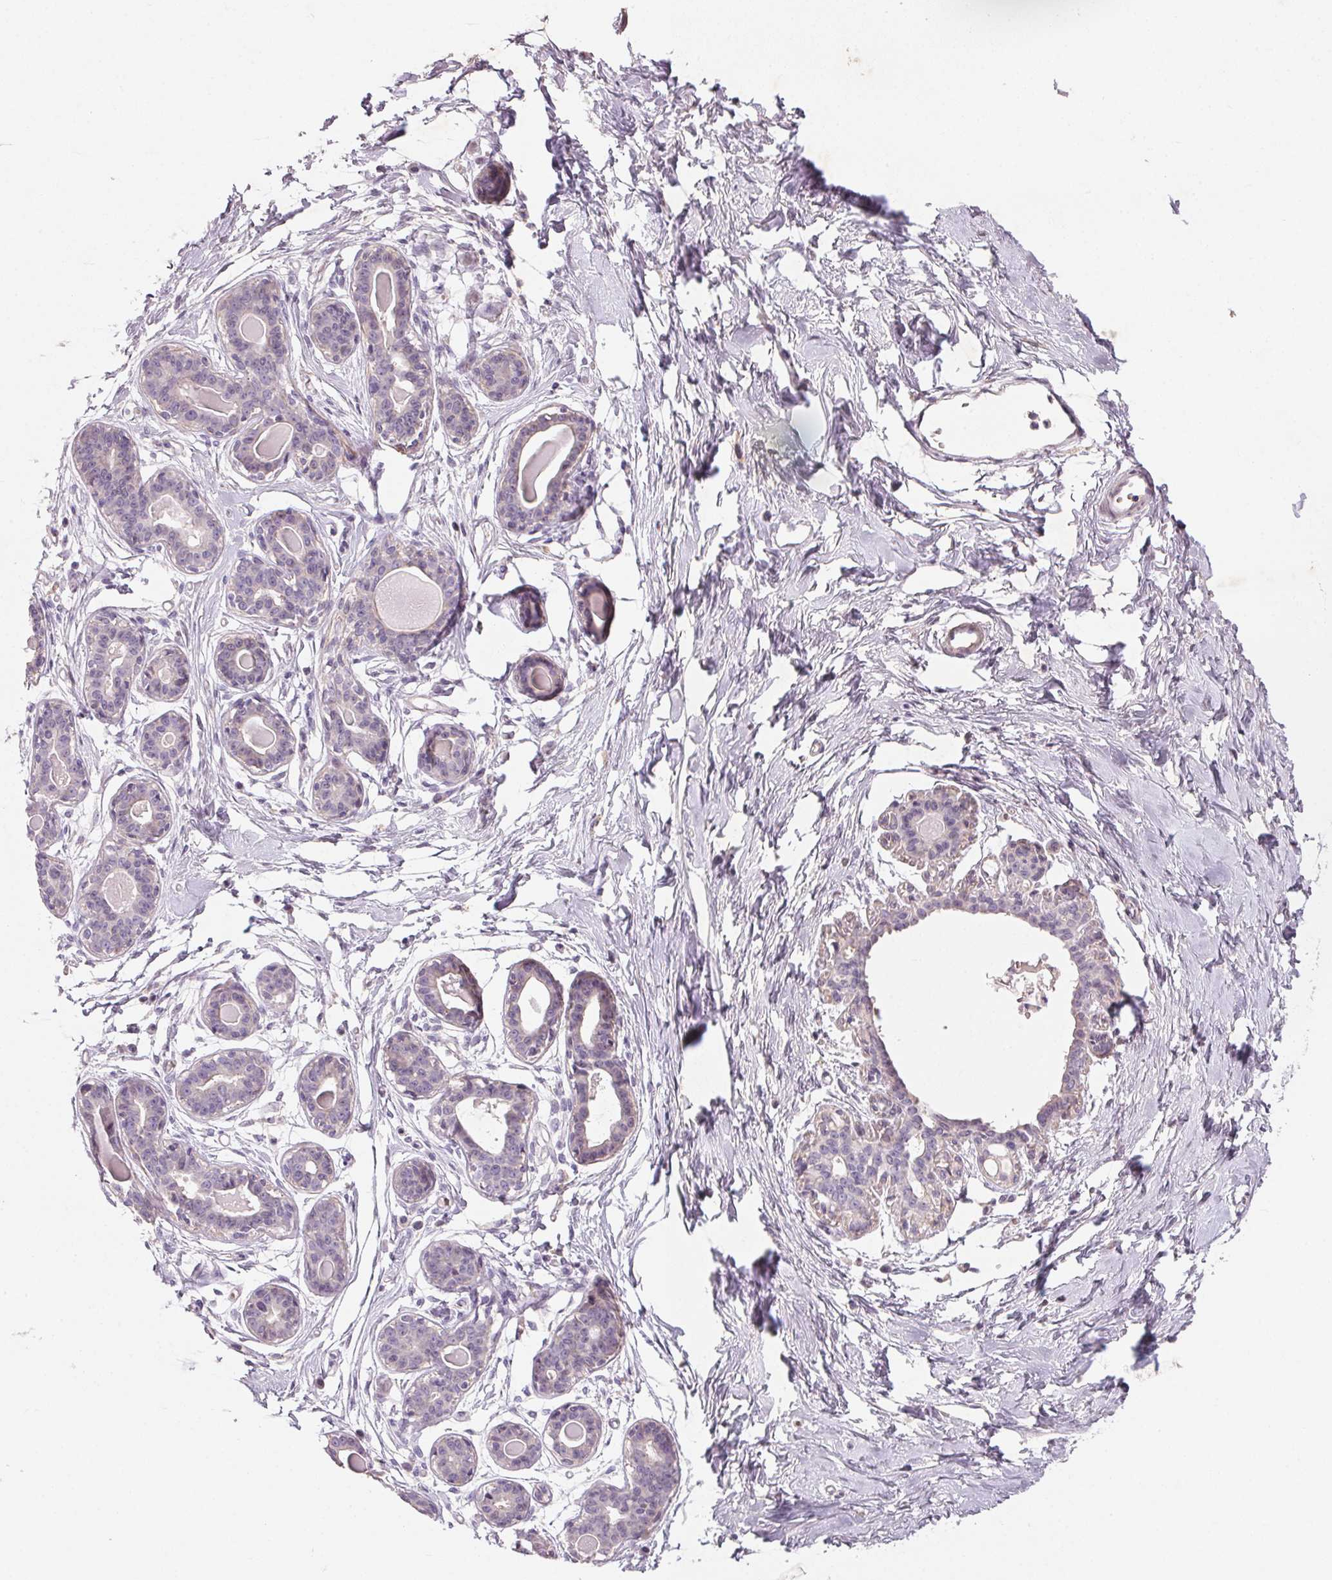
{"staining": {"intensity": "weak", "quantity": "<25%", "location": "cytoplasmic/membranous"}, "tissue": "breast", "cell_type": "Adipocytes", "image_type": "normal", "snomed": [{"axis": "morphology", "description": "Normal tissue, NOS"}, {"axis": "topography", "description": "Breast"}], "caption": "Adipocytes show no significant protein staining in normal breast. Nuclei are stained in blue.", "gene": "KCNK15", "patient": {"sex": "female", "age": 45}}